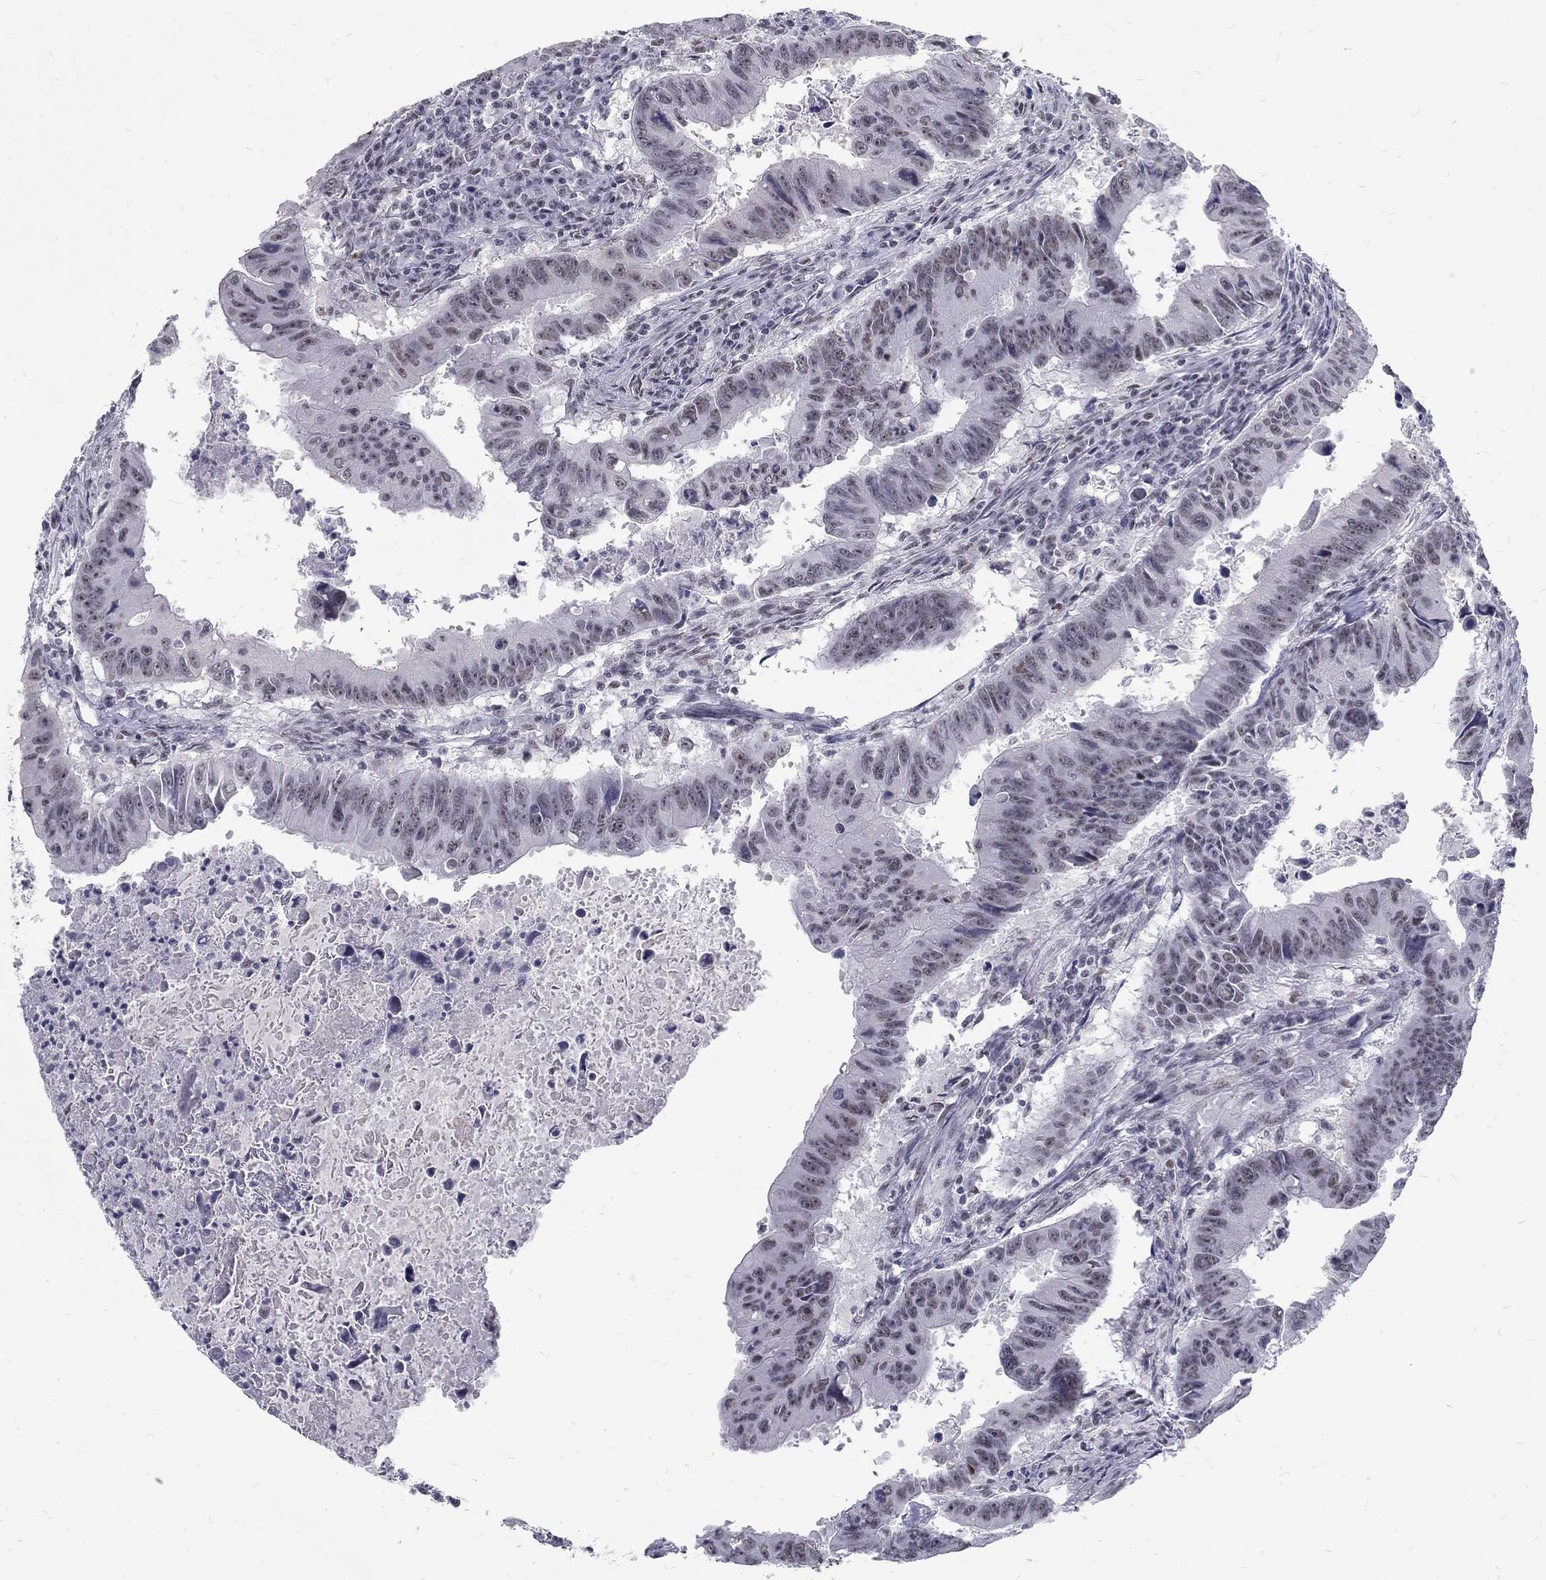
{"staining": {"intensity": "negative", "quantity": "none", "location": "none"}, "tissue": "colorectal cancer", "cell_type": "Tumor cells", "image_type": "cancer", "snomed": [{"axis": "morphology", "description": "Adenocarcinoma, NOS"}, {"axis": "topography", "description": "Colon"}], "caption": "Colorectal cancer (adenocarcinoma) stained for a protein using IHC demonstrates no staining tumor cells.", "gene": "SNORC", "patient": {"sex": "female", "age": 87}}